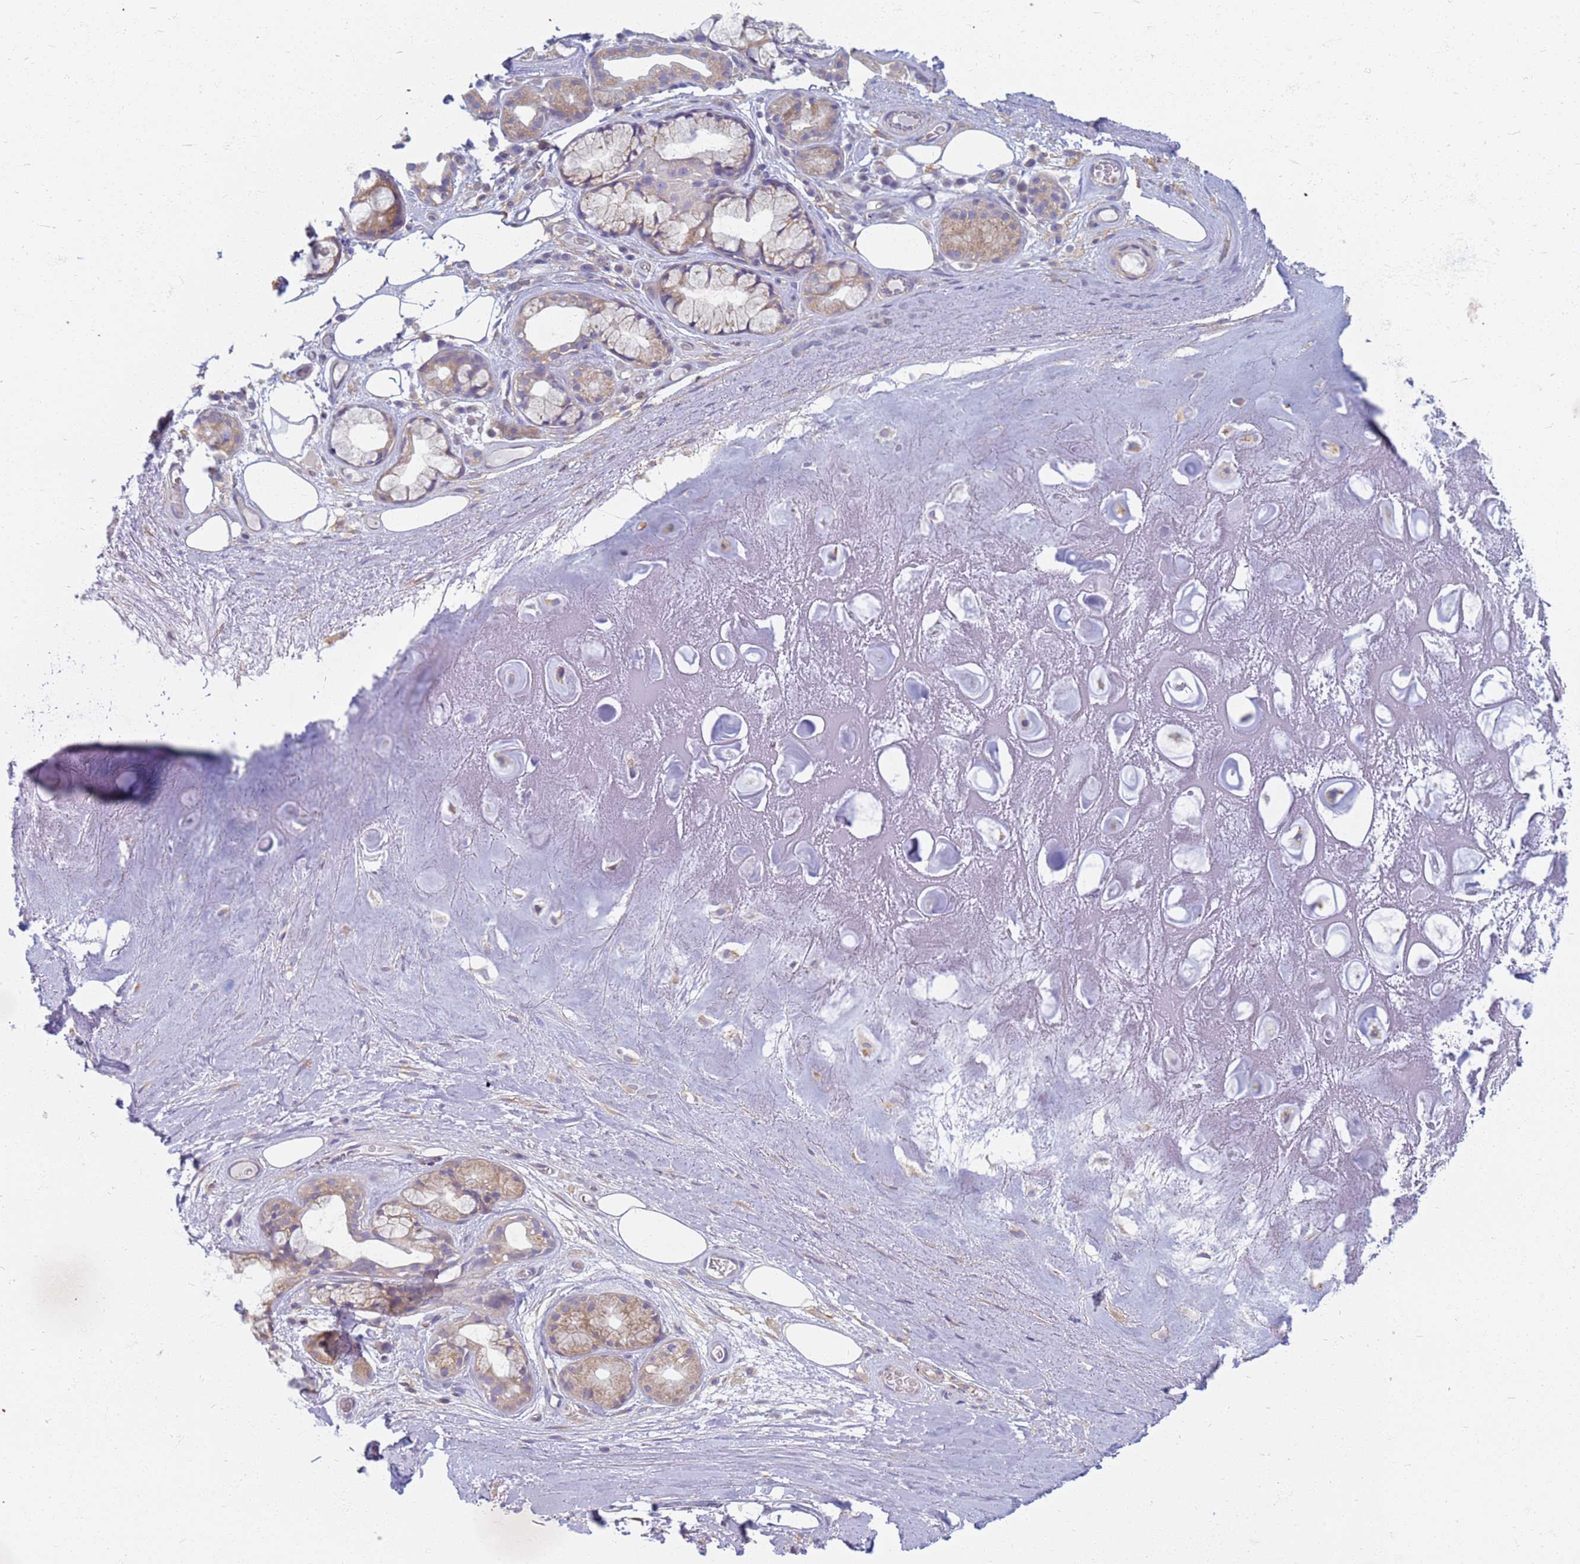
{"staining": {"intensity": "negative", "quantity": "none", "location": "none"}, "tissue": "adipose tissue", "cell_type": "Adipocytes", "image_type": "normal", "snomed": [{"axis": "morphology", "description": "Normal tissue, NOS"}, {"axis": "topography", "description": "Cartilage tissue"}], "caption": "Adipose tissue stained for a protein using IHC displays no expression adipocytes.", "gene": "EEA1", "patient": {"sex": "male", "age": 81}}